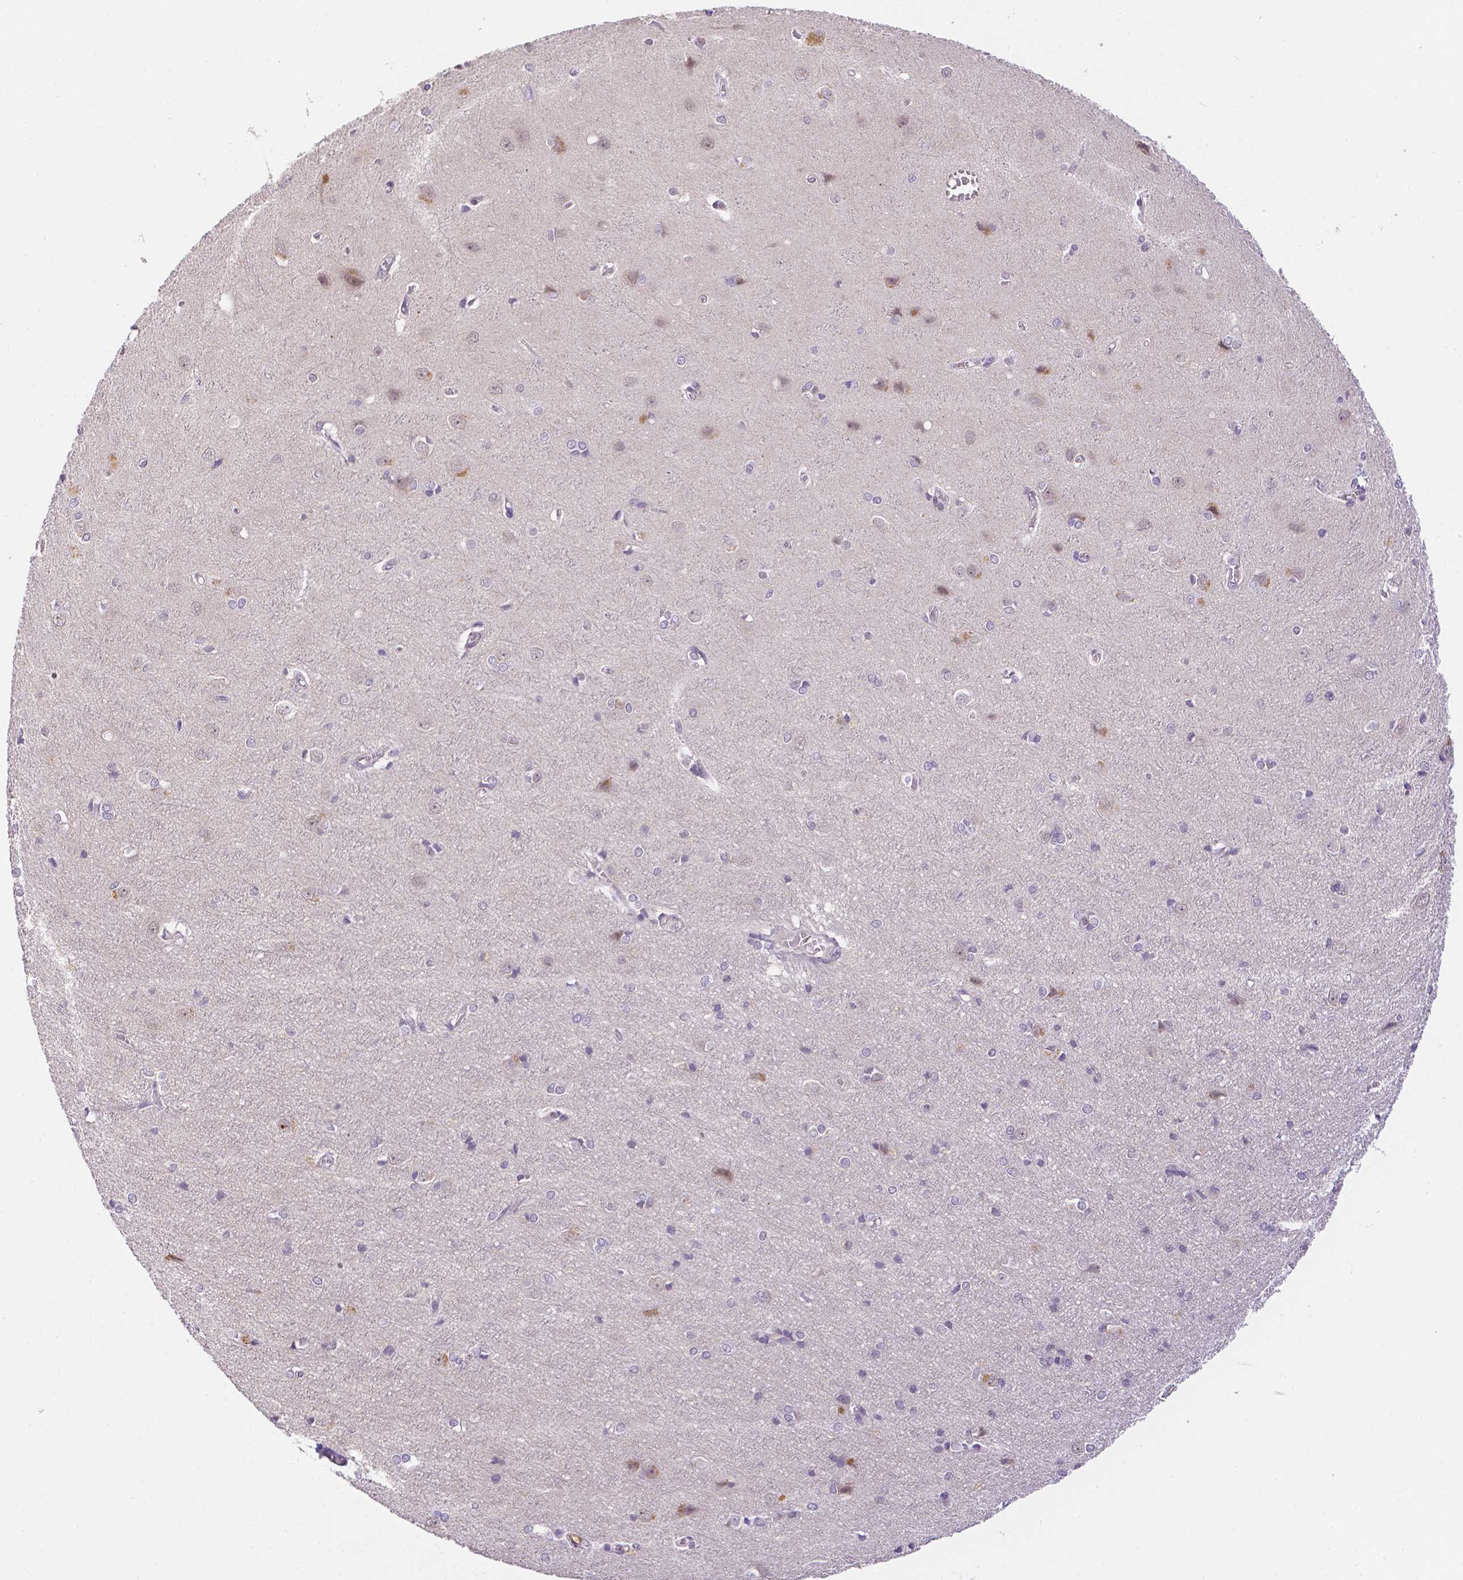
{"staining": {"intensity": "negative", "quantity": "none", "location": "none"}, "tissue": "cerebral cortex", "cell_type": "Endothelial cells", "image_type": "normal", "snomed": [{"axis": "morphology", "description": "Normal tissue, NOS"}, {"axis": "topography", "description": "Cerebral cortex"}], "caption": "Immunohistochemistry (IHC) micrograph of unremarkable human cerebral cortex stained for a protein (brown), which displays no staining in endothelial cells. Nuclei are stained in blue.", "gene": "ZNF280B", "patient": {"sex": "male", "age": 37}}